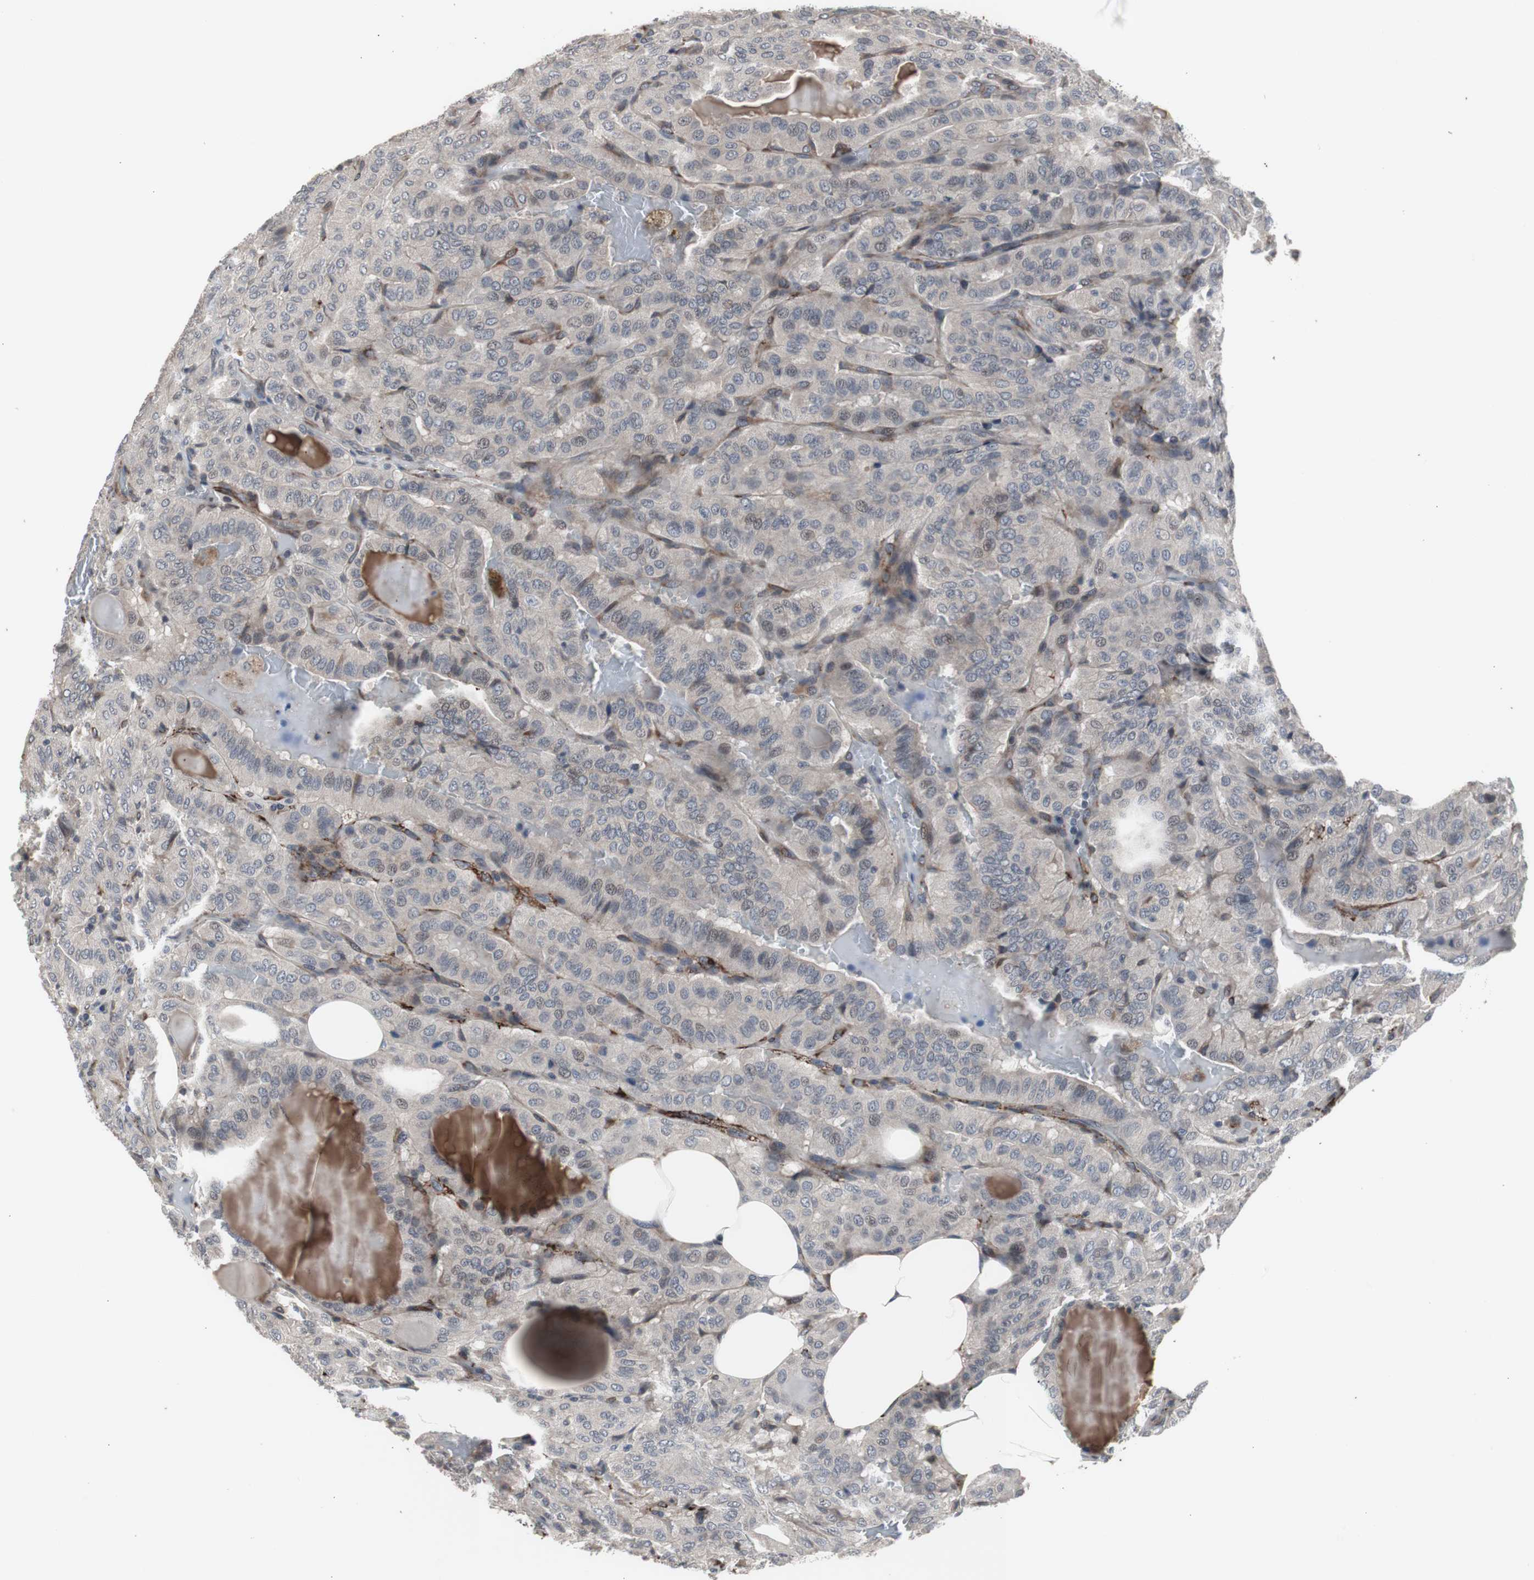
{"staining": {"intensity": "weak", "quantity": "25%-75%", "location": "cytoplasmic/membranous,nuclear"}, "tissue": "thyroid cancer", "cell_type": "Tumor cells", "image_type": "cancer", "snomed": [{"axis": "morphology", "description": "Papillary adenocarcinoma, NOS"}, {"axis": "topography", "description": "Thyroid gland"}], "caption": "The photomicrograph reveals immunohistochemical staining of thyroid cancer (papillary adenocarcinoma). There is weak cytoplasmic/membranous and nuclear staining is present in about 25%-75% of tumor cells.", "gene": "CRADD", "patient": {"sex": "male", "age": 77}}